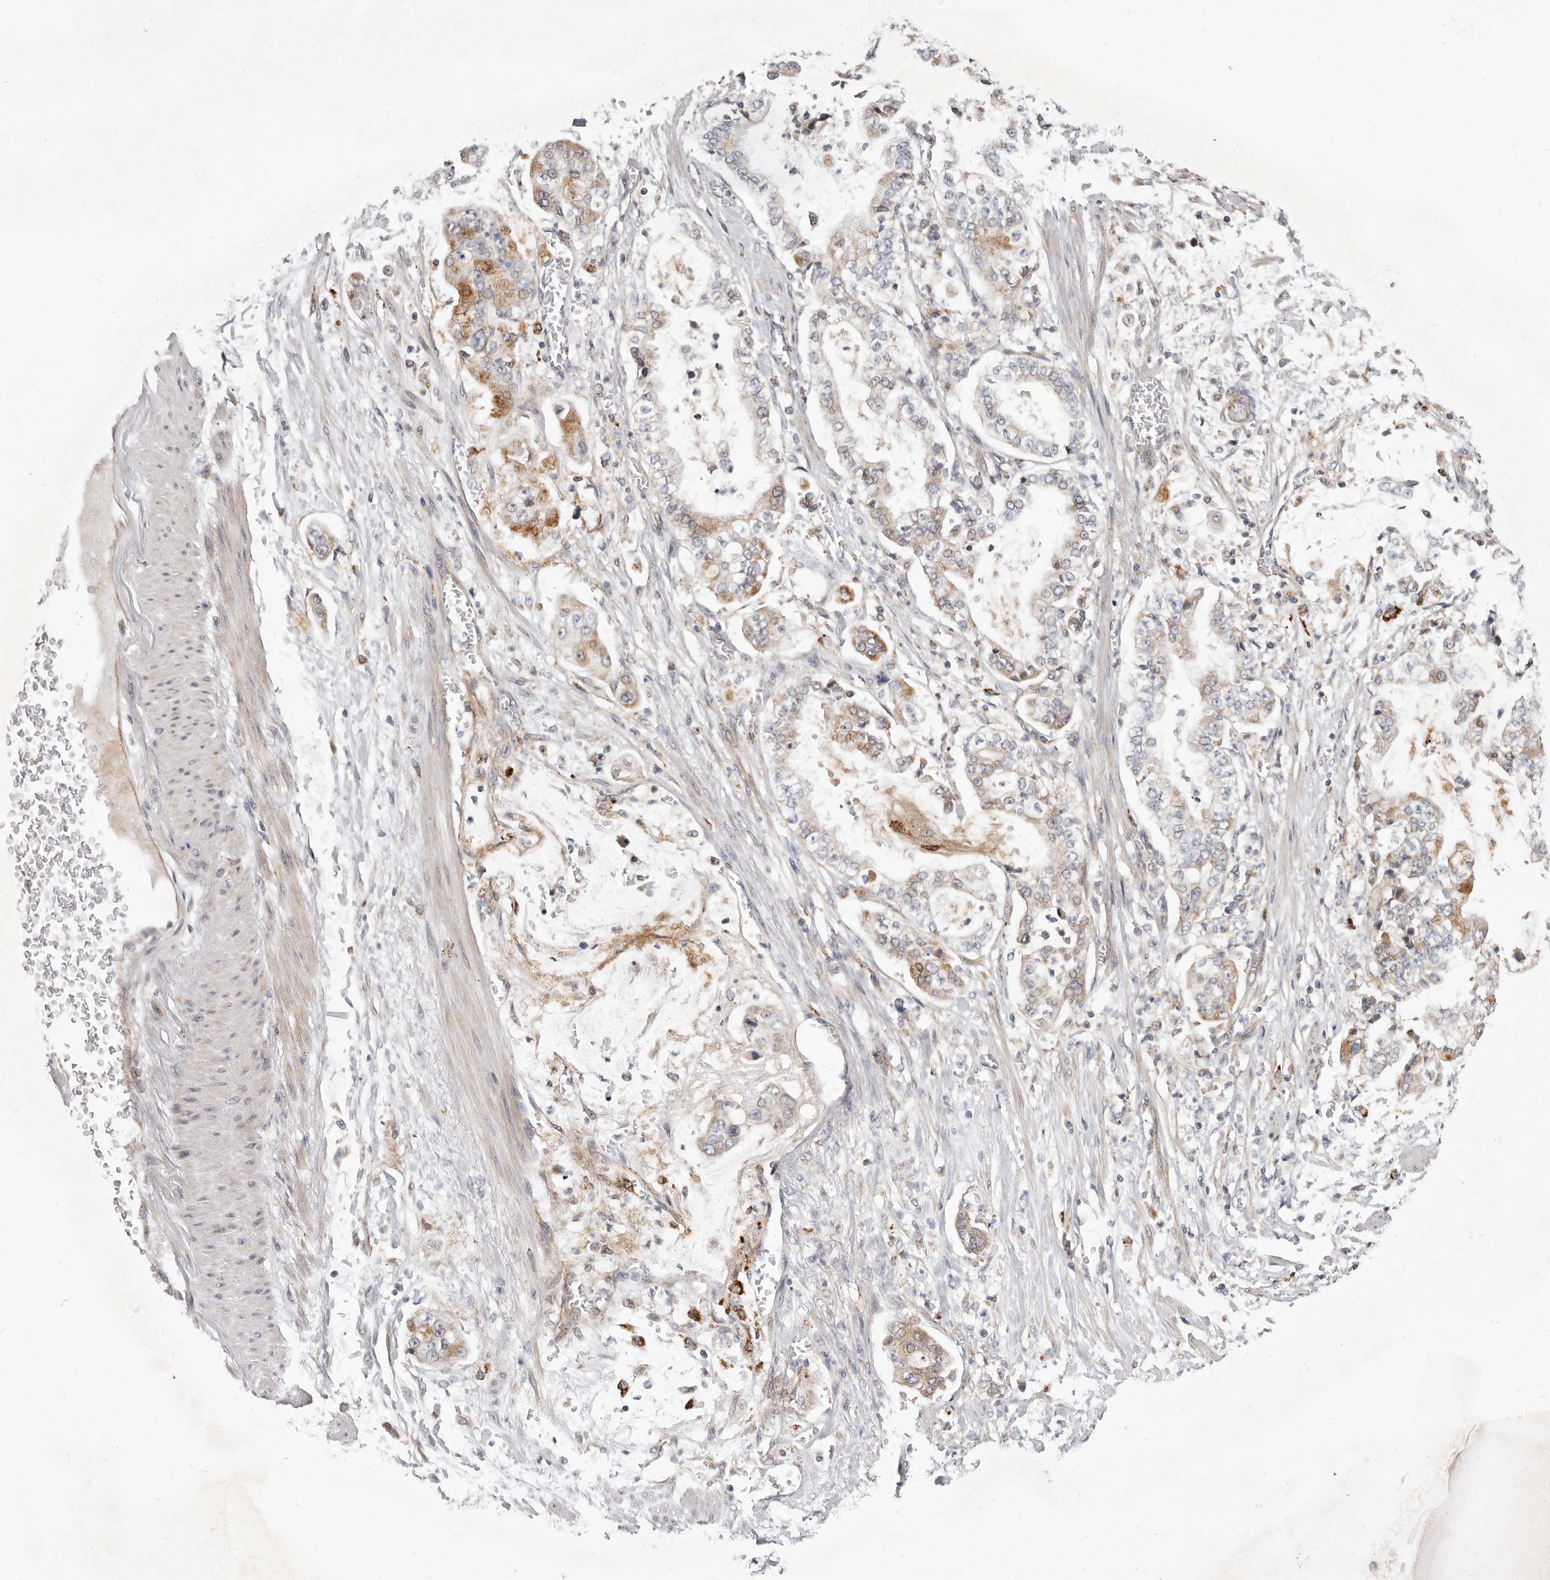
{"staining": {"intensity": "moderate", "quantity": "25%-75%", "location": "cytoplasmic/membranous"}, "tissue": "stomach cancer", "cell_type": "Tumor cells", "image_type": "cancer", "snomed": [{"axis": "morphology", "description": "Adenocarcinoma, NOS"}, {"axis": "topography", "description": "Stomach"}], "caption": "Immunohistochemical staining of stomach adenocarcinoma shows medium levels of moderate cytoplasmic/membranous protein positivity in approximately 25%-75% of tumor cells.", "gene": "TOR3A", "patient": {"sex": "male", "age": 76}}